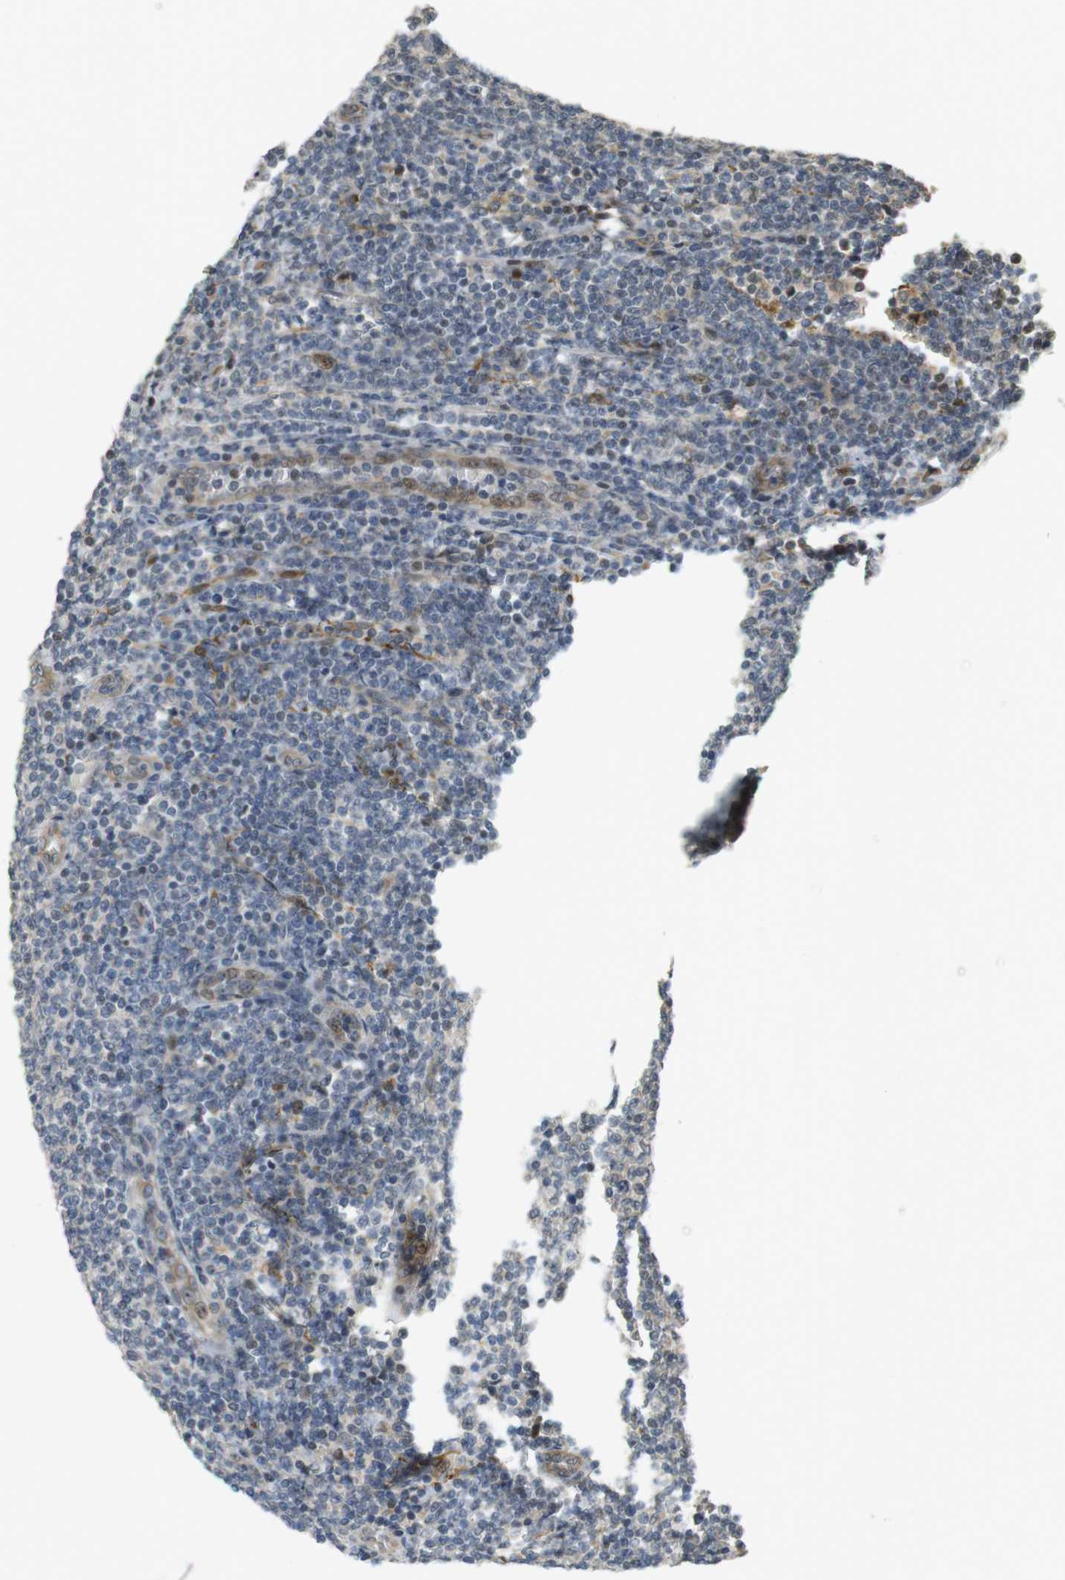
{"staining": {"intensity": "weak", "quantity": "<25%", "location": "cytoplasmic/membranous,nuclear"}, "tissue": "lymphoma", "cell_type": "Tumor cells", "image_type": "cancer", "snomed": [{"axis": "morphology", "description": "Malignant lymphoma, non-Hodgkin's type, Low grade"}, {"axis": "topography", "description": "Lymph node"}], "caption": "Tumor cells show no significant protein expression in low-grade malignant lymphoma, non-Hodgkin's type. (DAB (3,3'-diaminobenzidine) immunohistochemistry visualized using brightfield microscopy, high magnification).", "gene": "TSPAN9", "patient": {"sex": "male", "age": 66}}